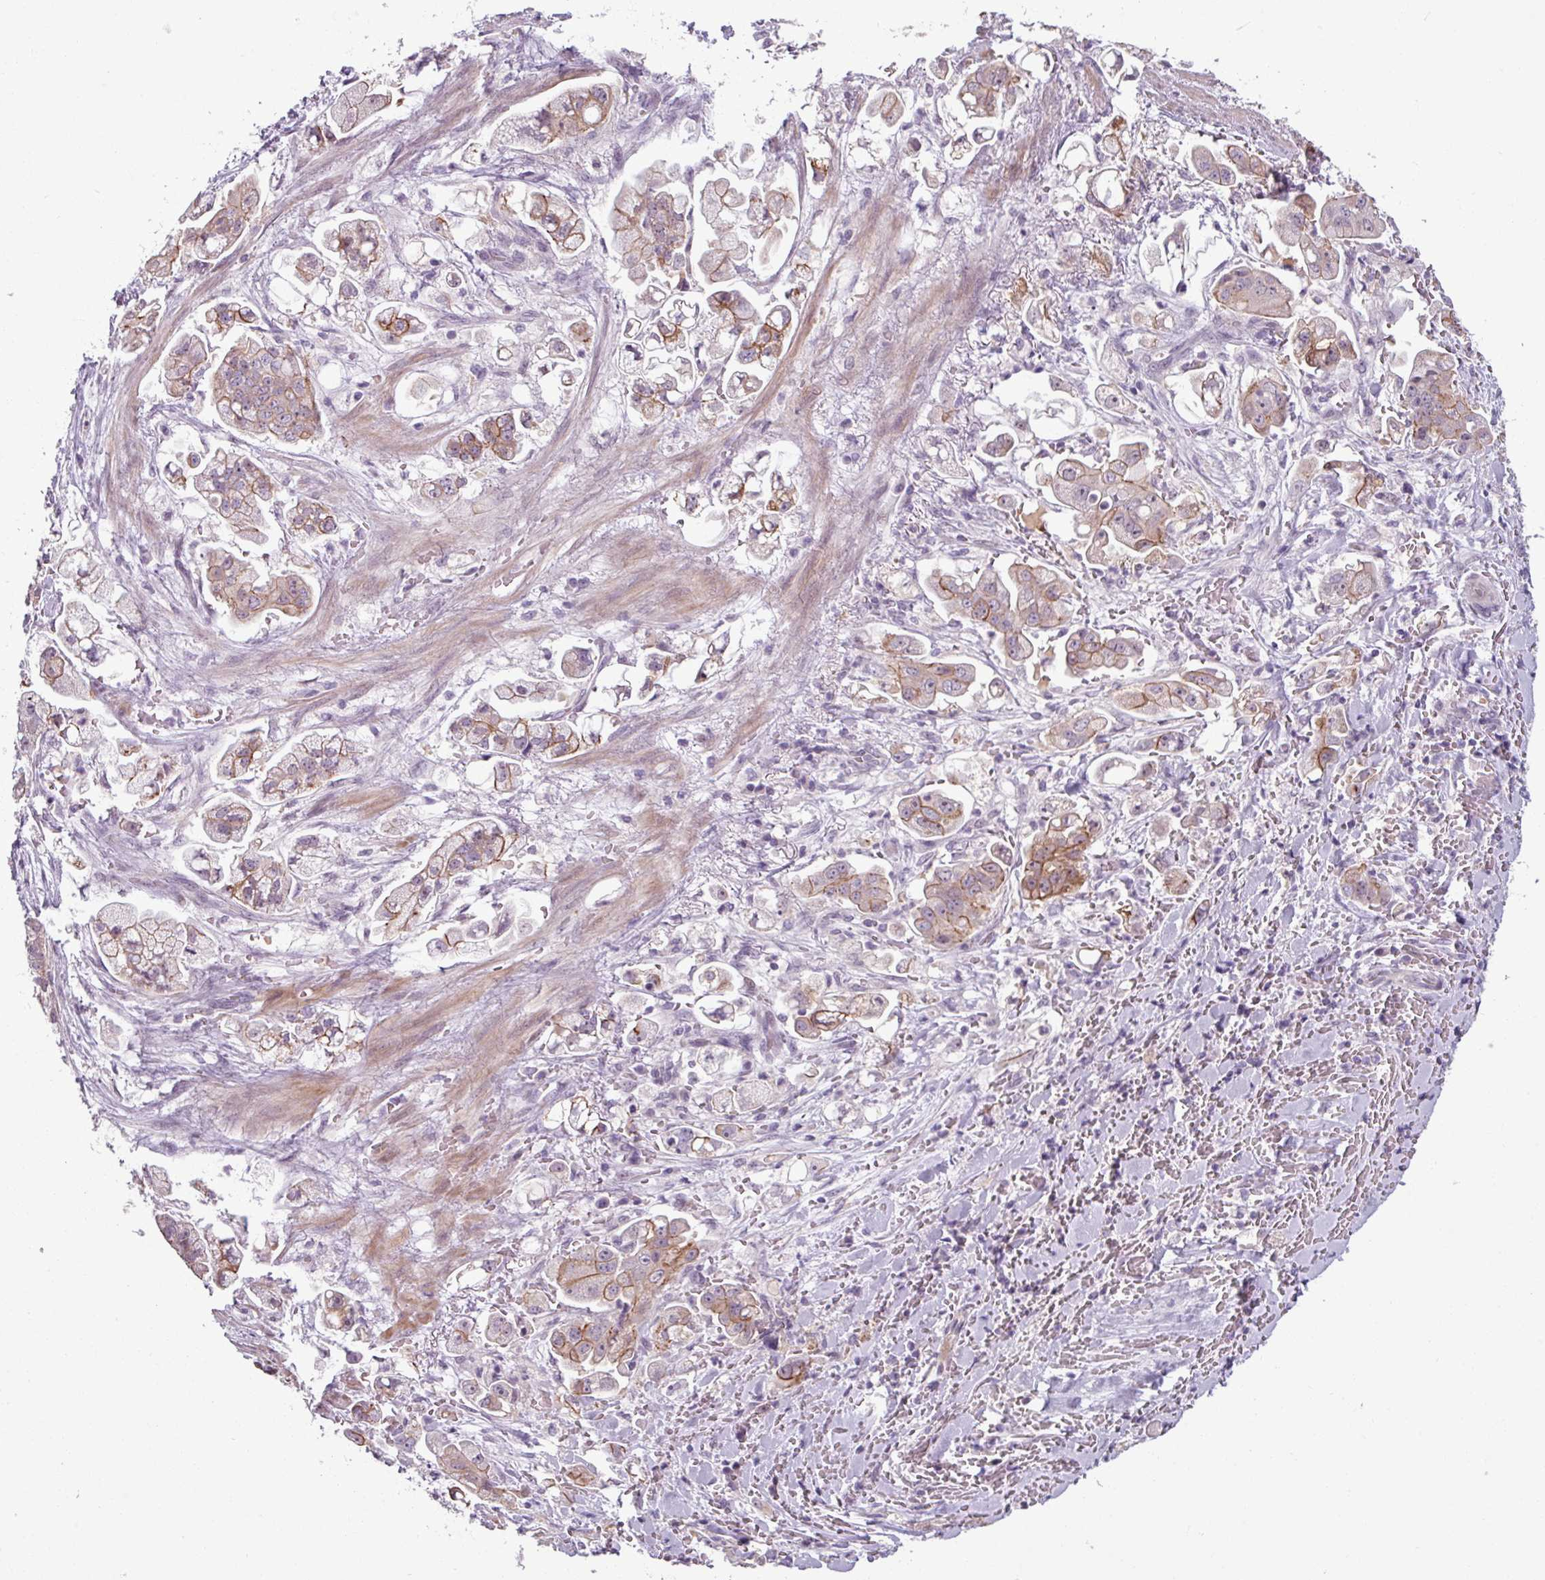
{"staining": {"intensity": "moderate", "quantity": "25%-75%", "location": "cytoplasmic/membranous"}, "tissue": "stomach cancer", "cell_type": "Tumor cells", "image_type": "cancer", "snomed": [{"axis": "morphology", "description": "Adenocarcinoma, NOS"}, {"axis": "topography", "description": "Stomach"}], "caption": "Immunohistochemistry (IHC) of stomach cancer (adenocarcinoma) displays medium levels of moderate cytoplasmic/membranous staining in about 25%-75% of tumor cells.", "gene": "PNMA6A", "patient": {"sex": "male", "age": 62}}